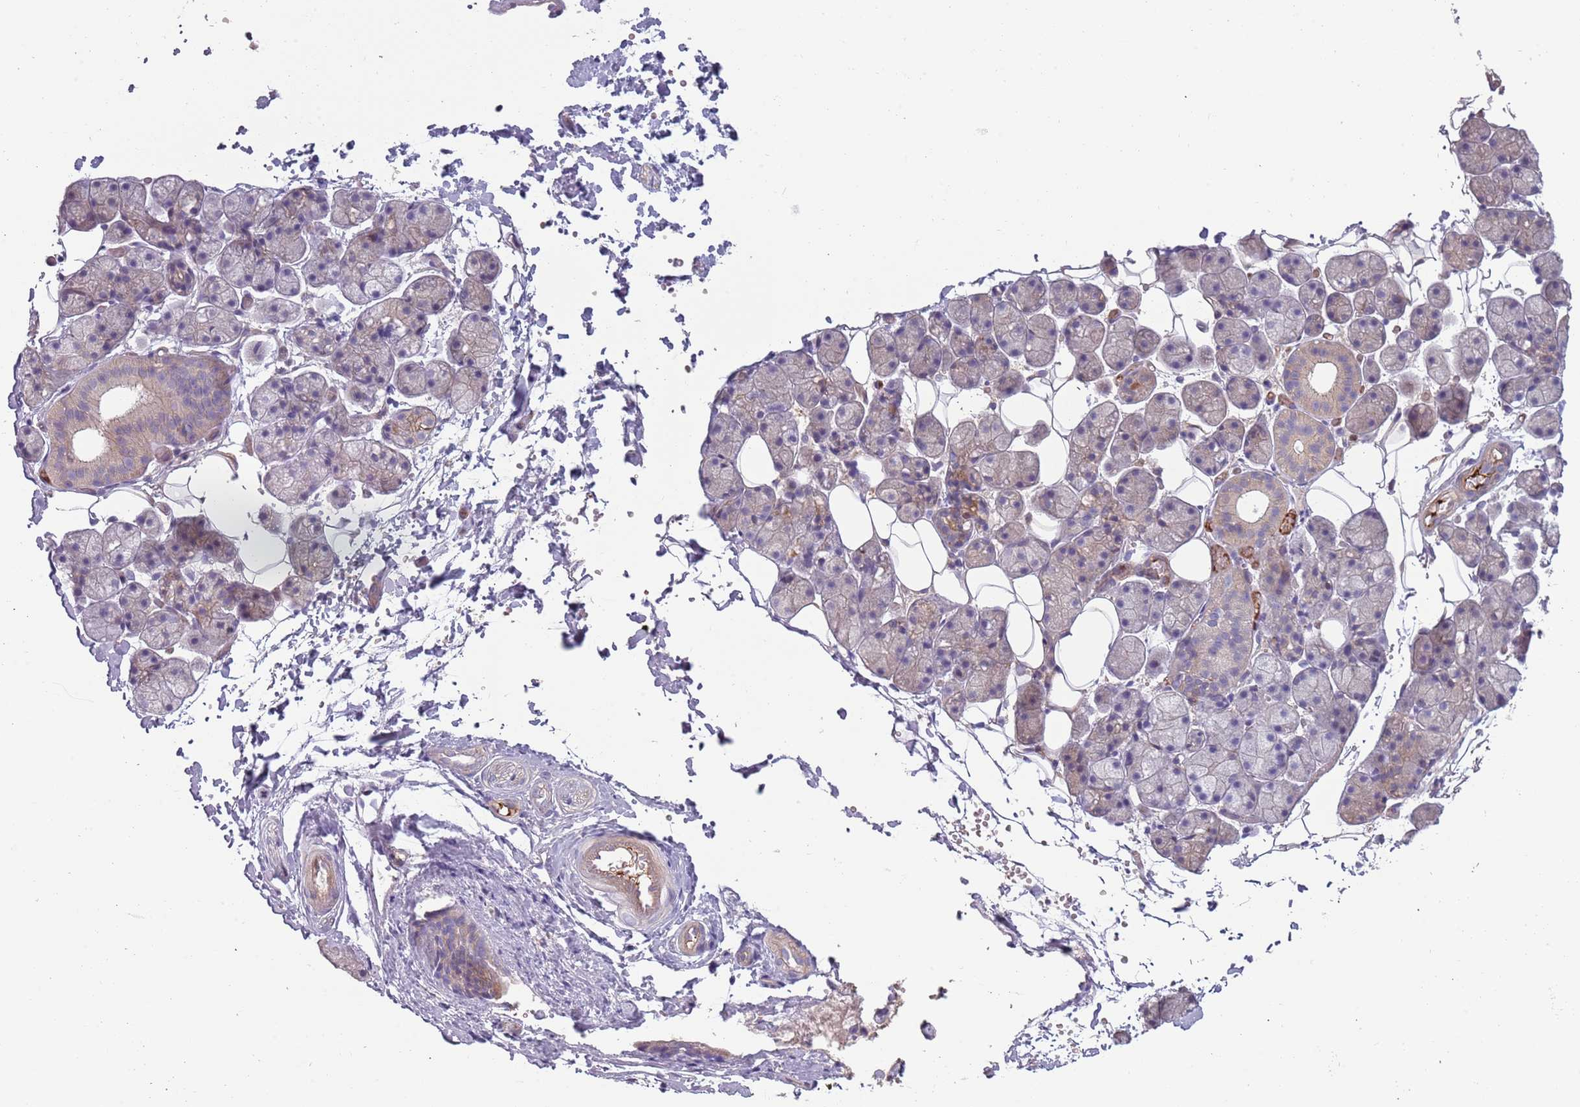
{"staining": {"intensity": "weak", "quantity": "<25%", "location": "cytoplasmic/membranous"}, "tissue": "salivary gland", "cell_type": "Glandular cells", "image_type": "normal", "snomed": [{"axis": "morphology", "description": "Normal tissue, NOS"}, {"axis": "topography", "description": "Salivary gland"}], "caption": "Immunohistochemistry (IHC) of benign human salivary gland demonstrates no staining in glandular cells.", "gene": "NADK", "patient": {"sex": "female", "age": 33}}